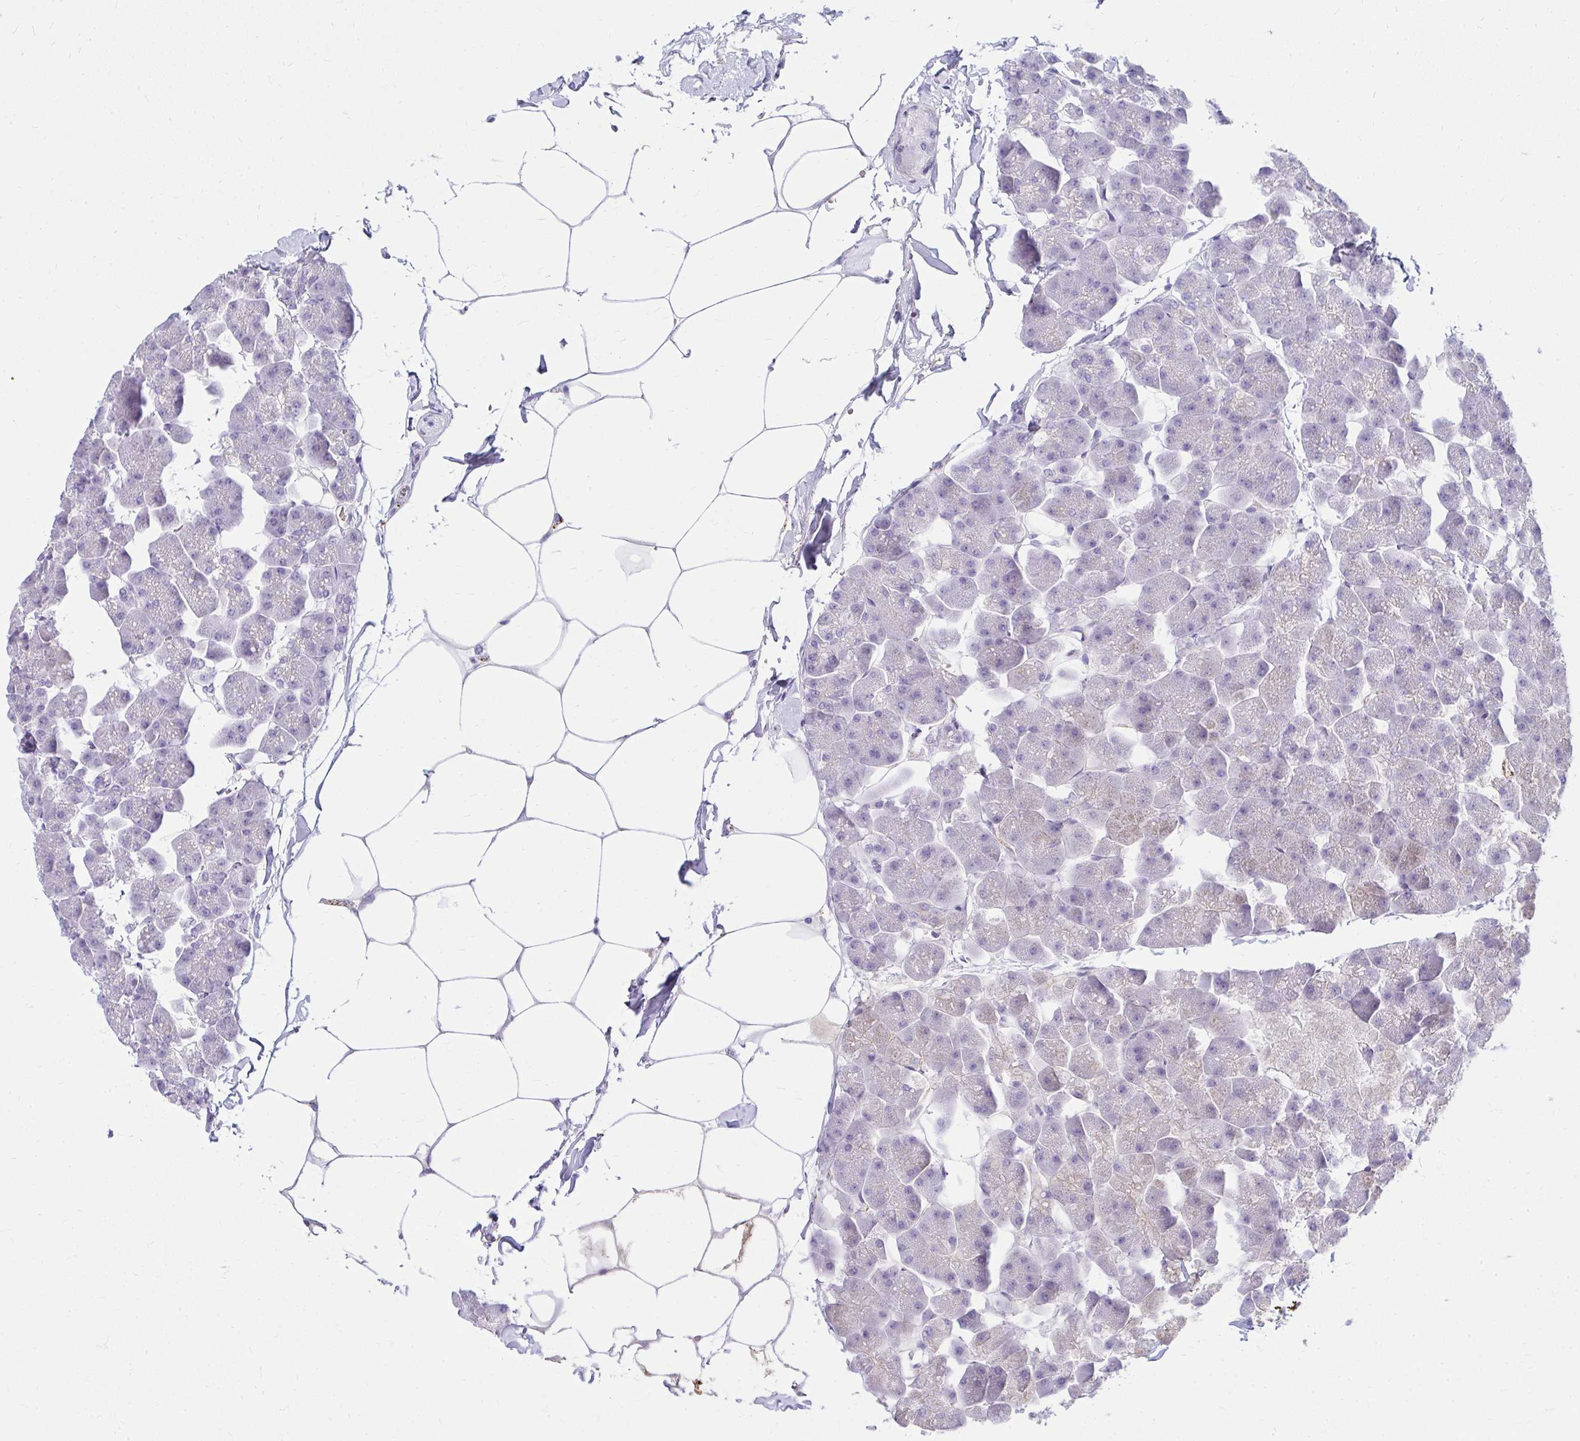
{"staining": {"intensity": "negative", "quantity": "none", "location": "none"}, "tissue": "pancreas", "cell_type": "Exocrine glandular cells", "image_type": "normal", "snomed": [{"axis": "morphology", "description": "Normal tissue, NOS"}, {"axis": "topography", "description": "Pancreas"}], "caption": "DAB (3,3'-diaminobenzidine) immunohistochemical staining of benign pancreas displays no significant positivity in exocrine glandular cells.", "gene": "LRRC36", "patient": {"sex": "male", "age": 35}}